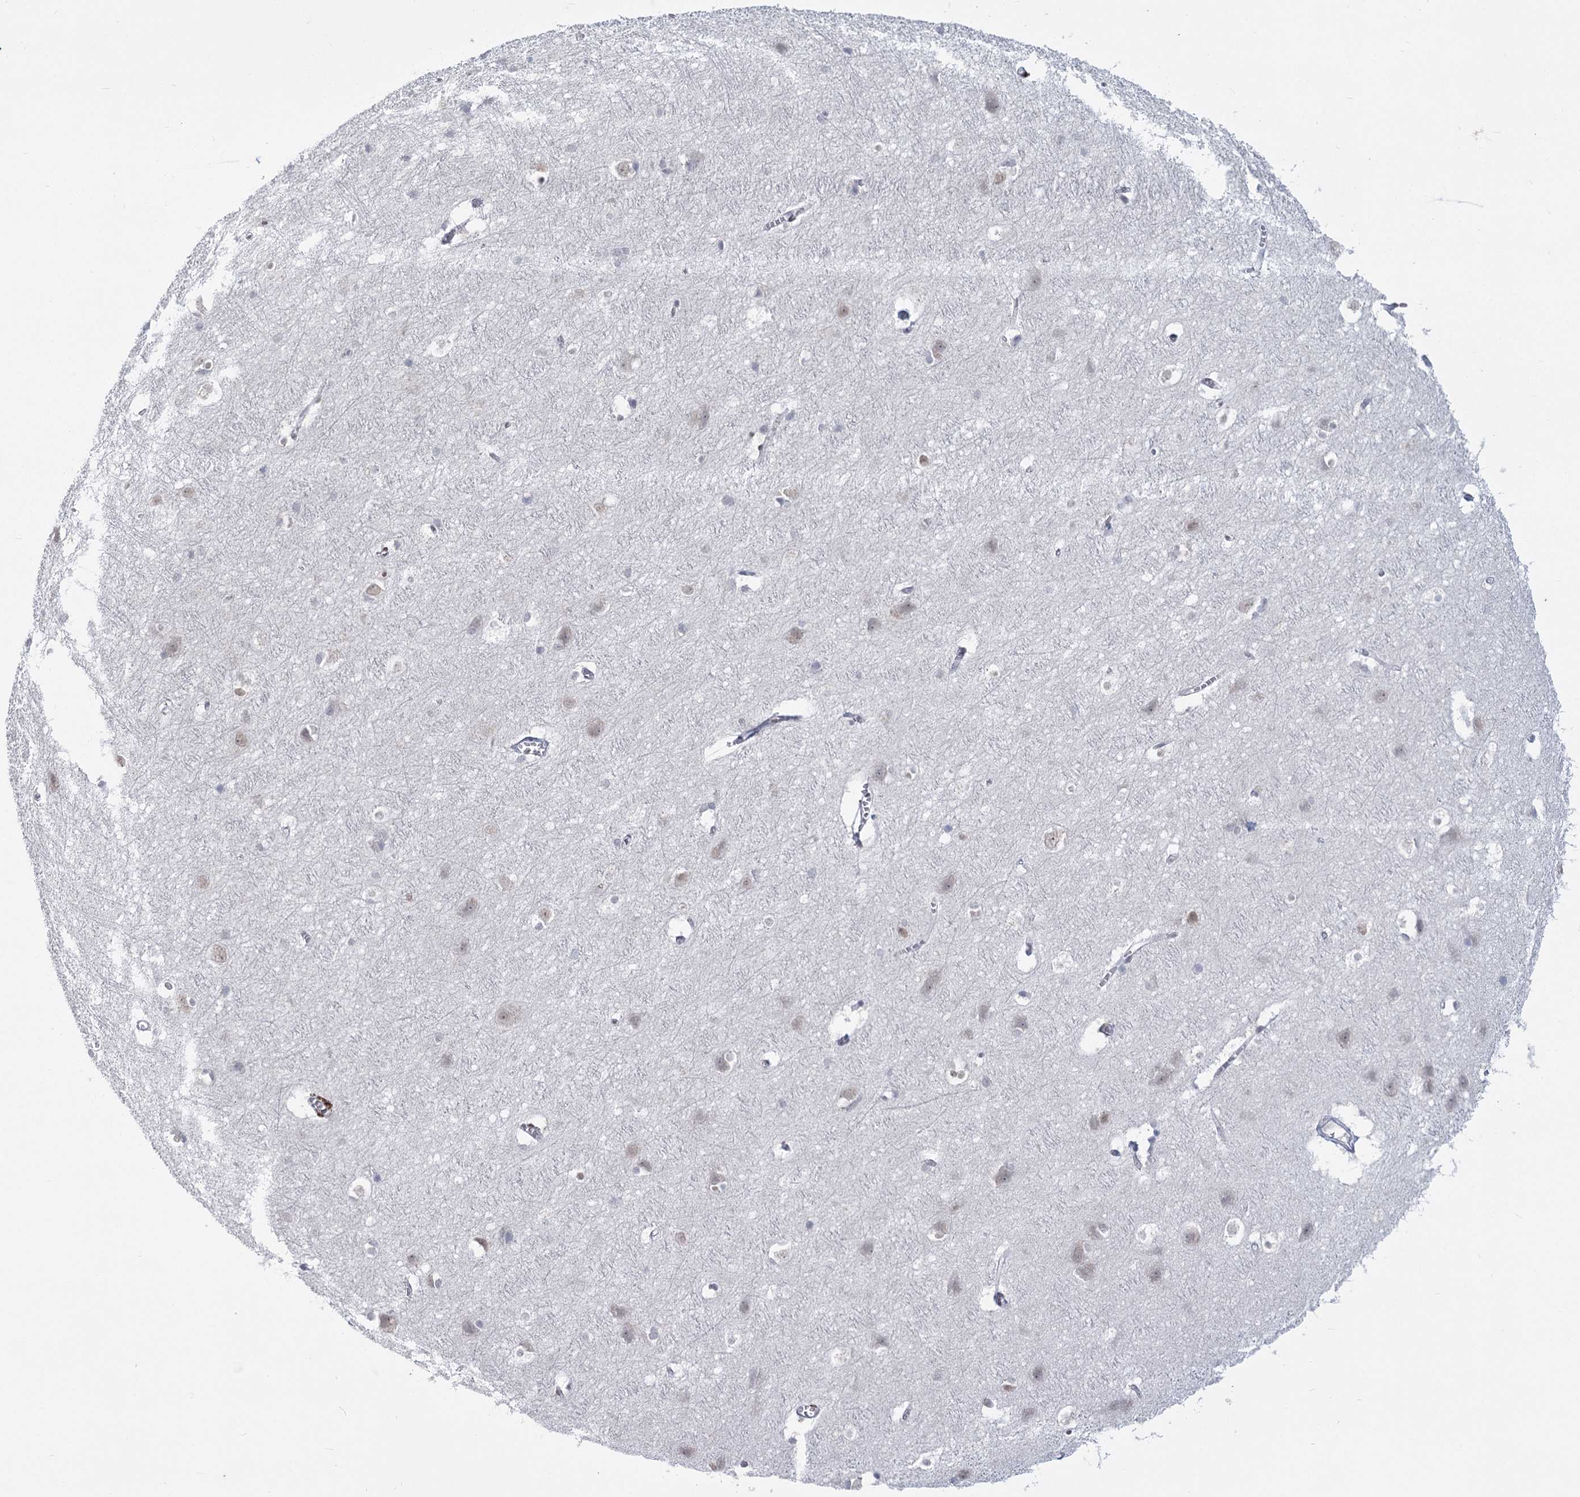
{"staining": {"intensity": "negative", "quantity": "none", "location": "none"}, "tissue": "cerebral cortex", "cell_type": "Endothelial cells", "image_type": "normal", "snomed": [{"axis": "morphology", "description": "Normal tissue, NOS"}, {"axis": "topography", "description": "Cerebral cortex"}], "caption": "Immunohistochemistry (IHC) micrograph of normal human cerebral cortex stained for a protein (brown), which displays no staining in endothelial cells. Nuclei are stained in blue.", "gene": "LY6G5C", "patient": {"sex": "male", "age": 54}}